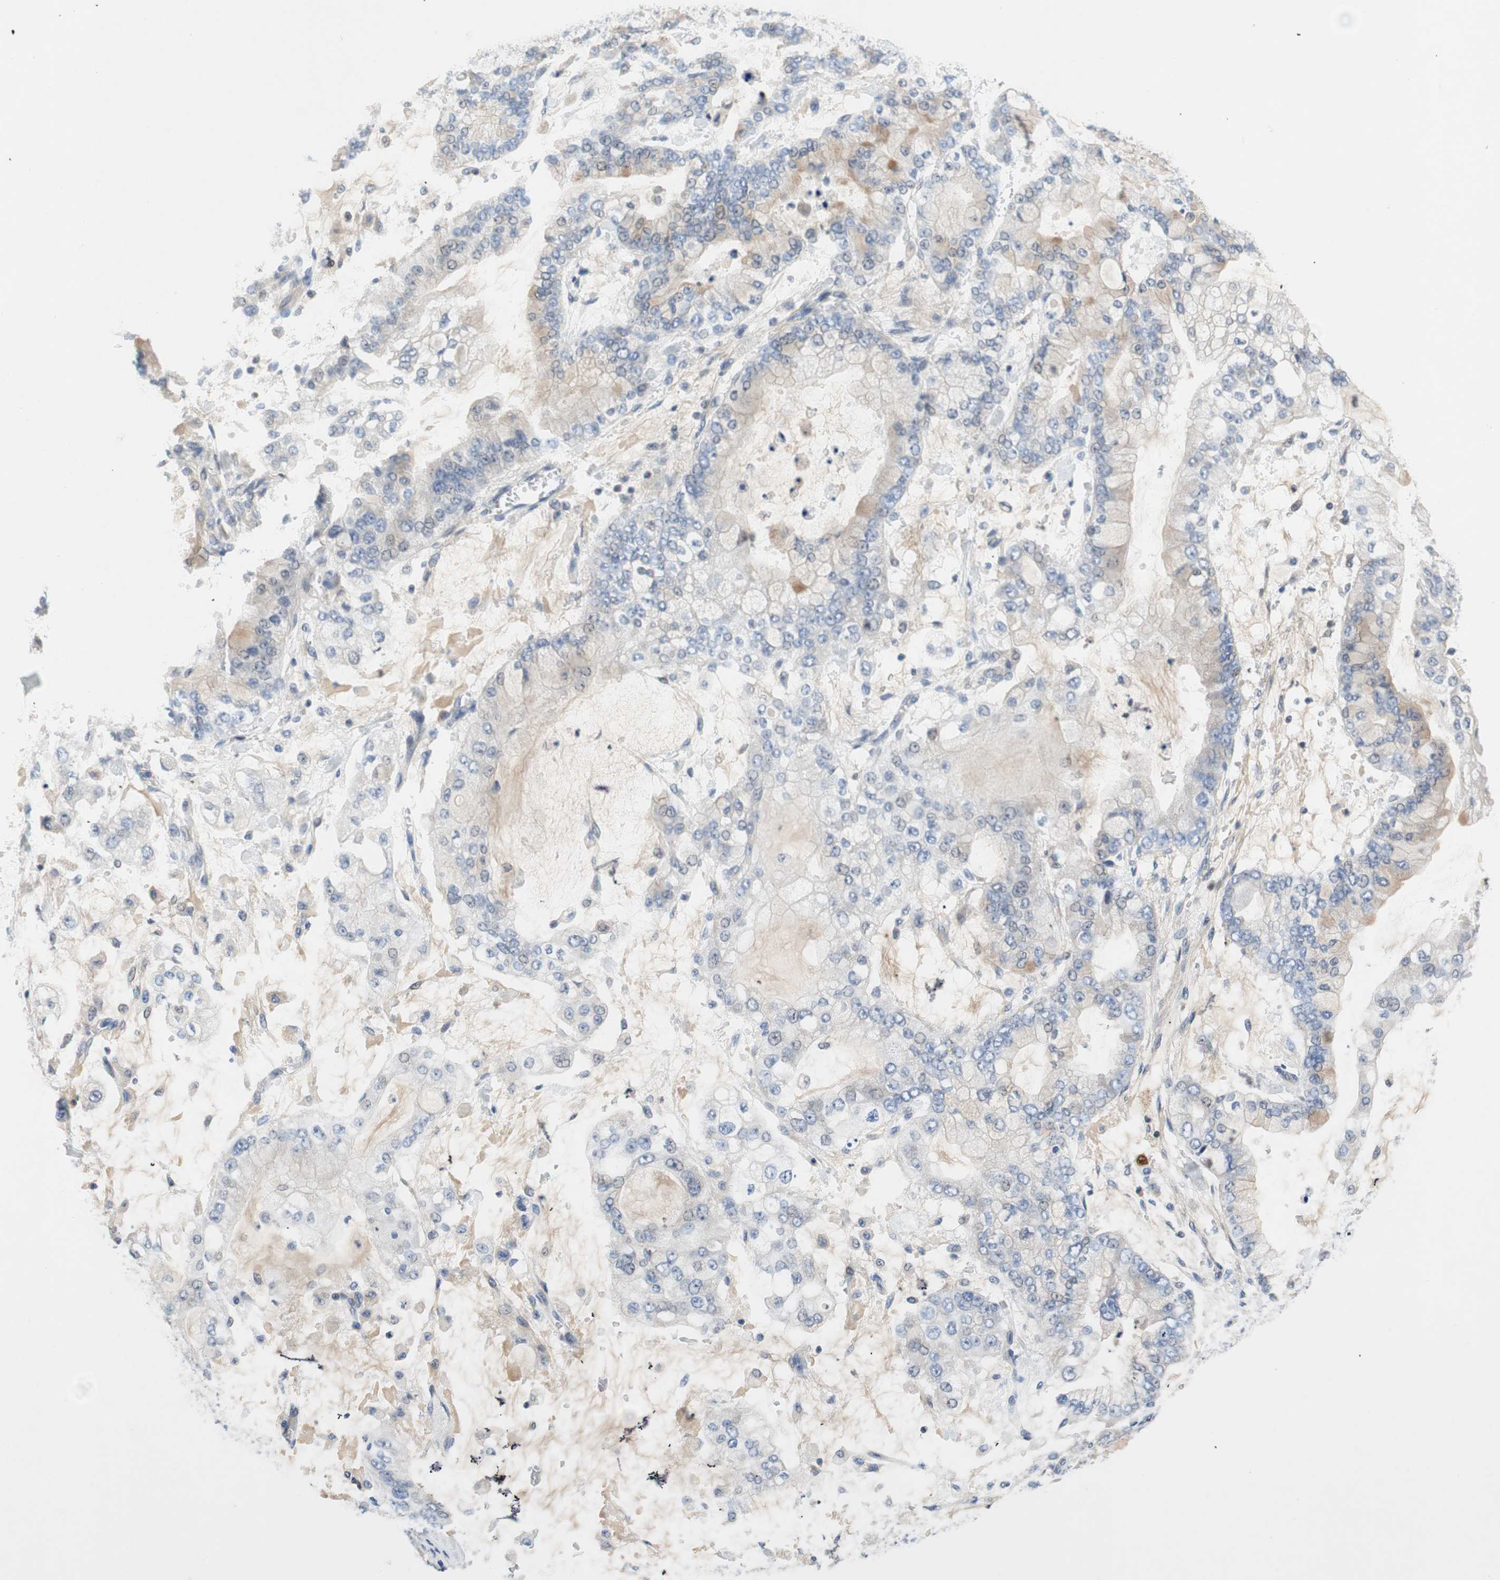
{"staining": {"intensity": "weak", "quantity": "<25%", "location": "cytoplasmic/membranous,nuclear"}, "tissue": "stomach cancer", "cell_type": "Tumor cells", "image_type": "cancer", "snomed": [{"axis": "morphology", "description": "Normal tissue, NOS"}, {"axis": "morphology", "description": "Adenocarcinoma, NOS"}, {"axis": "topography", "description": "Stomach, upper"}, {"axis": "topography", "description": "Stomach"}], "caption": "Protein analysis of stomach cancer (adenocarcinoma) reveals no significant staining in tumor cells. (DAB immunohistochemistry with hematoxylin counter stain).", "gene": "RELB", "patient": {"sex": "male", "age": 76}}